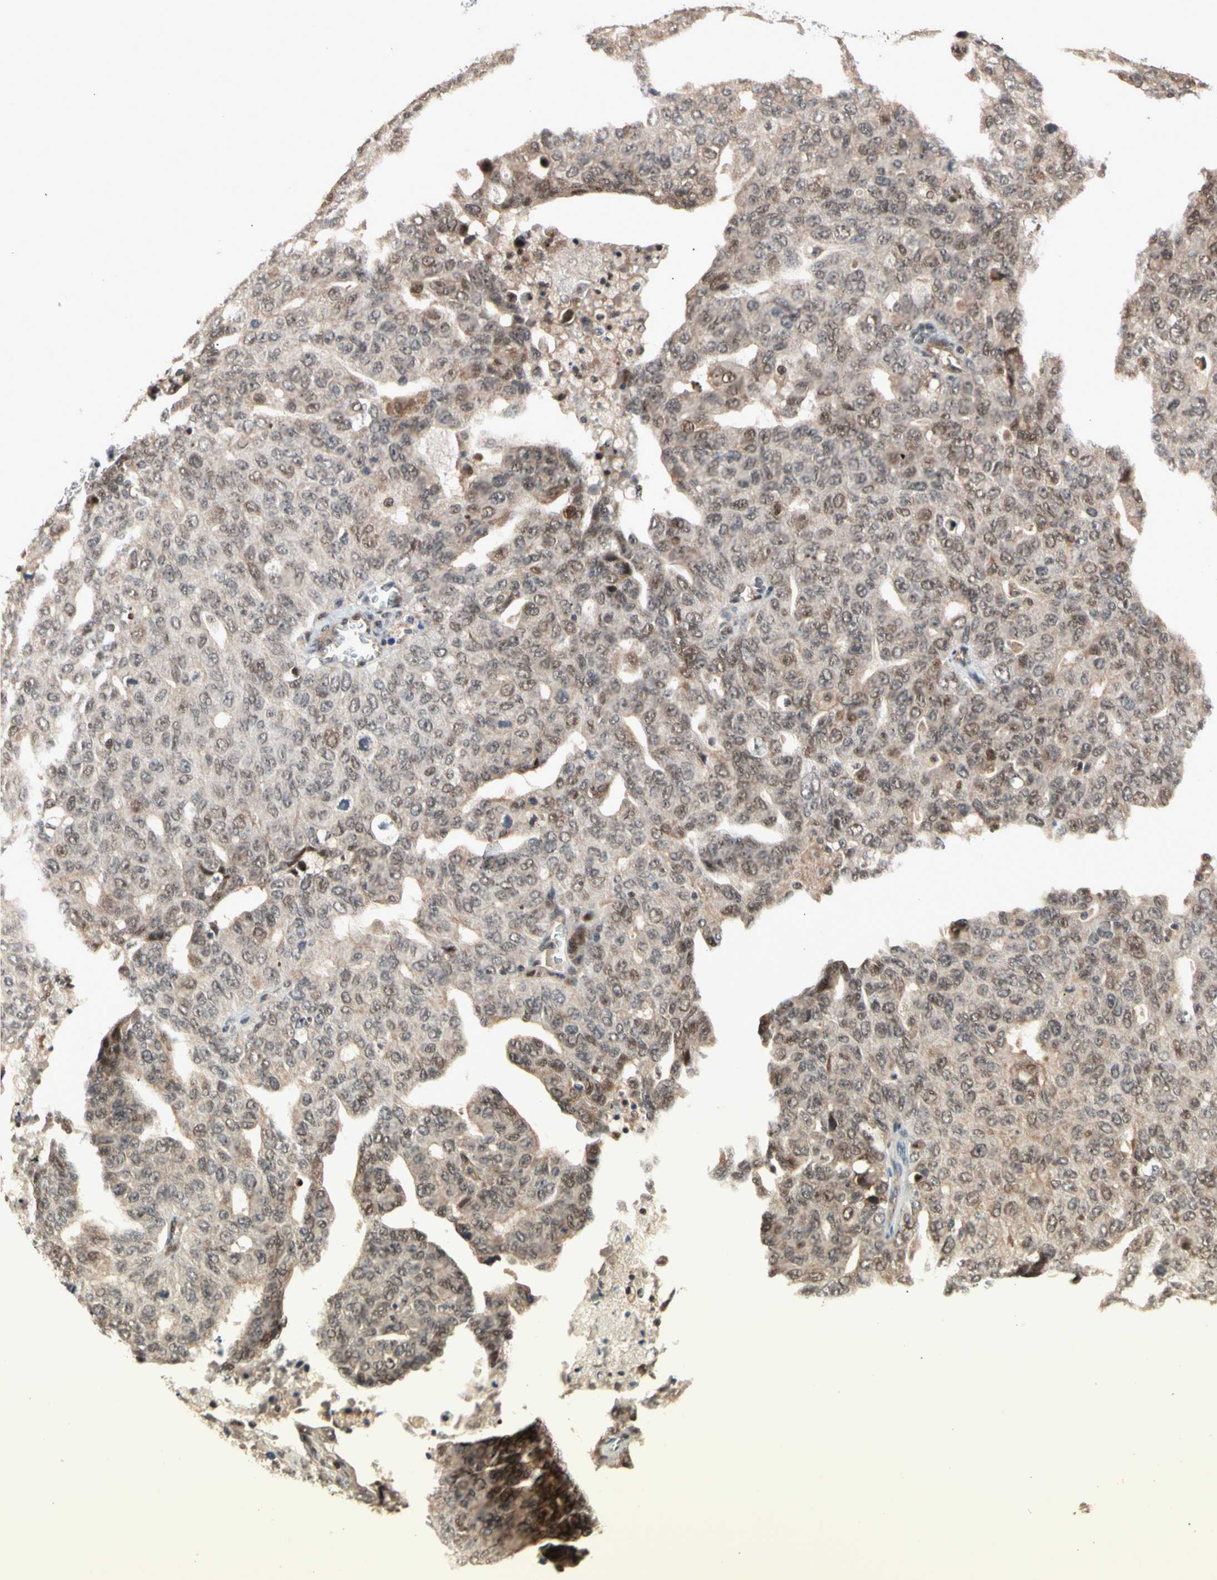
{"staining": {"intensity": "moderate", "quantity": ">75%", "location": "cytoplasmic/membranous,nuclear"}, "tissue": "ovarian cancer", "cell_type": "Tumor cells", "image_type": "cancer", "snomed": [{"axis": "morphology", "description": "Carcinoma, endometroid"}, {"axis": "topography", "description": "Ovary"}], "caption": "Immunohistochemistry (IHC) (DAB) staining of human ovarian endometroid carcinoma displays moderate cytoplasmic/membranous and nuclear protein positivity in approximately >75% of tumor cells. The staining is performed using DAB brown chromogen to label protein expression. The nuclei are counter-stained blue using hematoxylin.", "gene": "NGEF", "patient": {"sex": "female", "age": 62}}